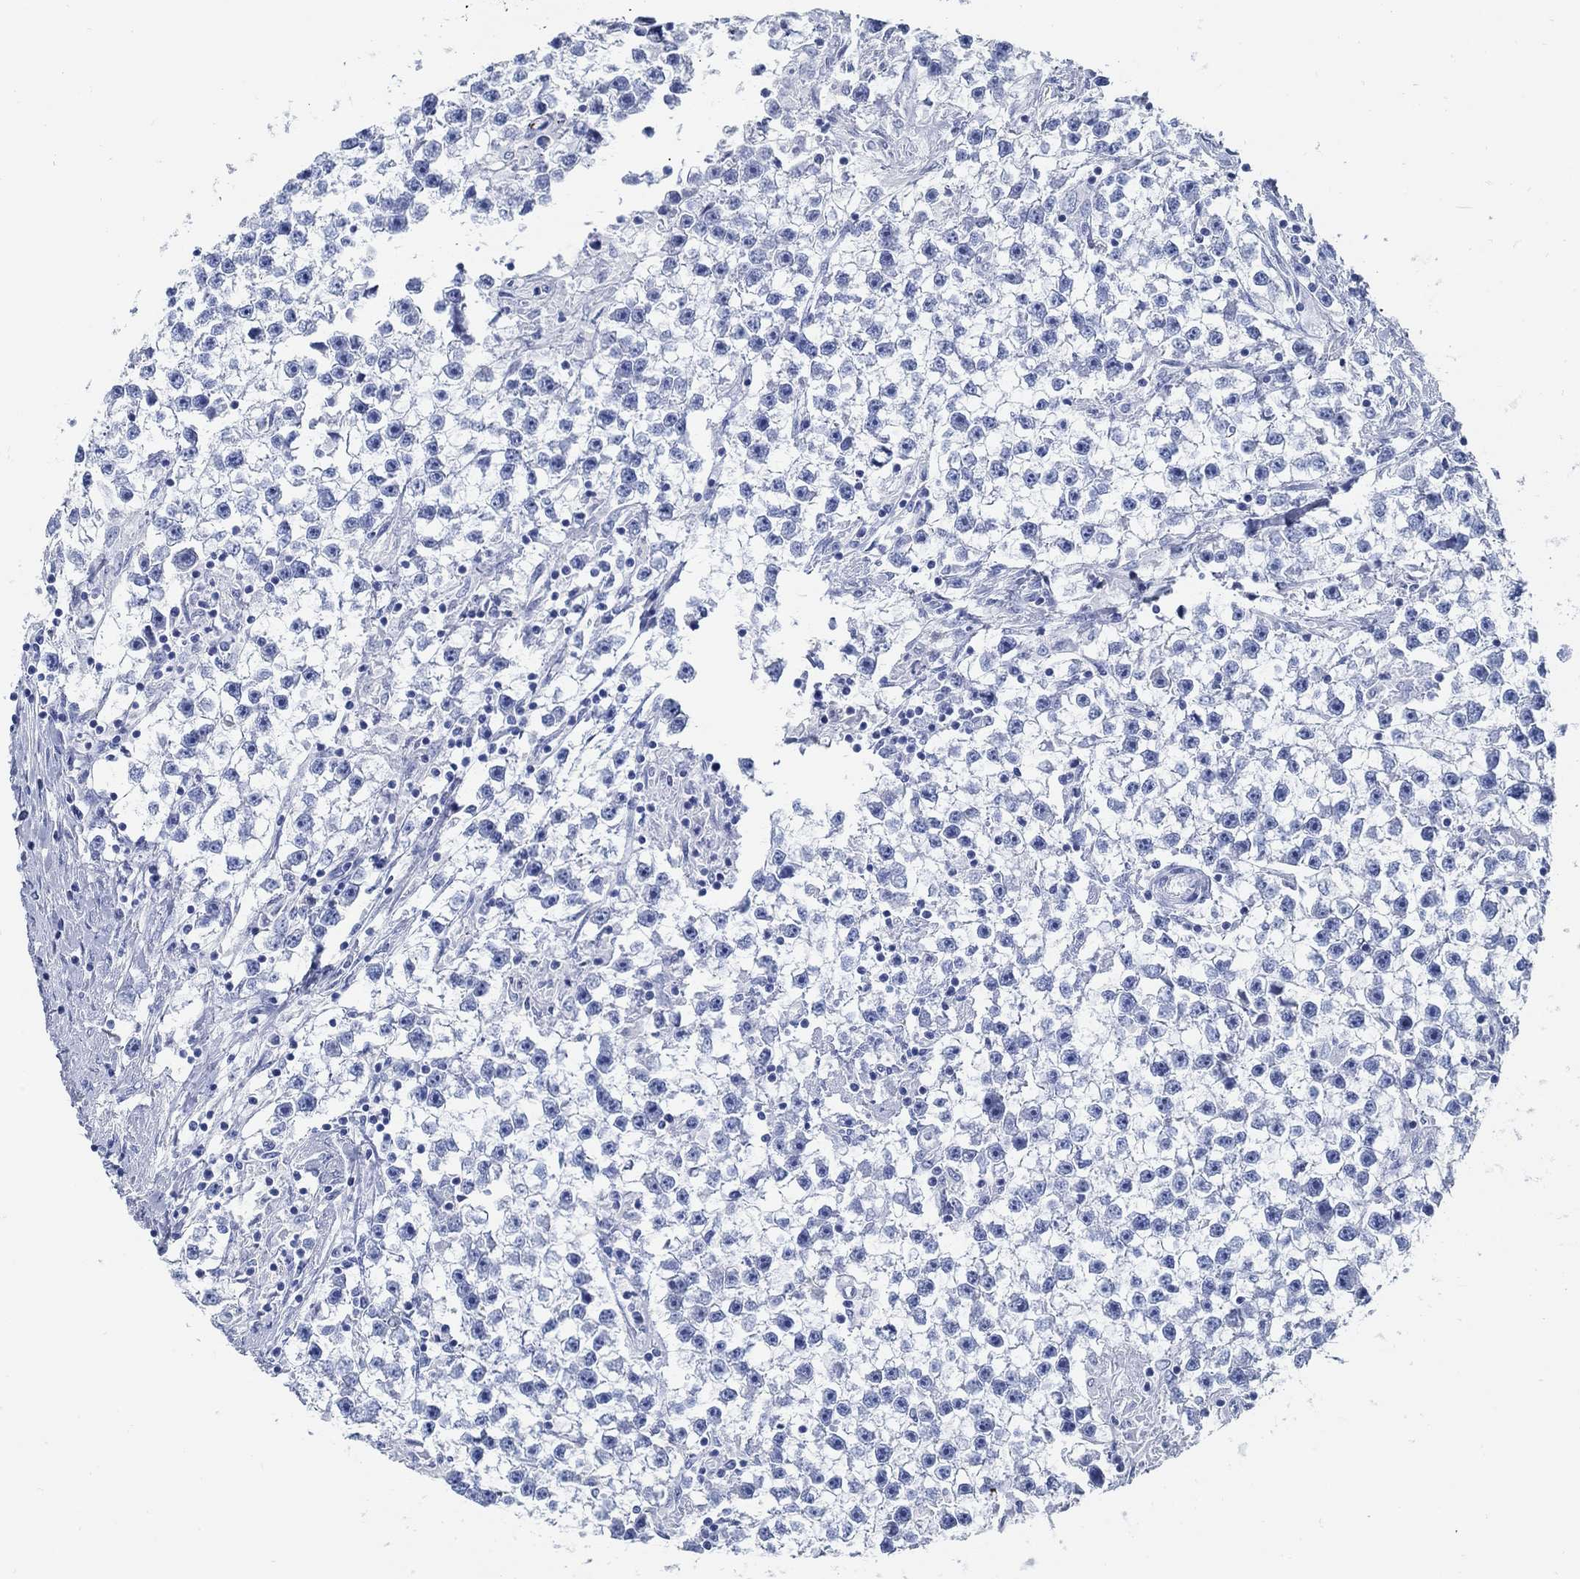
{"staining": {"intensity": "negative", "quantity": "none", "location": "none"}, "tissue": "testis cancer", "cell_type": "Tumor cells", "image_type": "cancer", "snomed": [{"axis": "morphology", "description": "Seminoma, NOS"}, {"axis": "topography", "description": "Testis"}], "caption": "Seminoma (testis) stained for a protein using immunohistochemistry (IHC) demonstrates no positivity tumor cells.", "gene": "SLC45A1", "patient": {"sex": "male", "age": 59}}